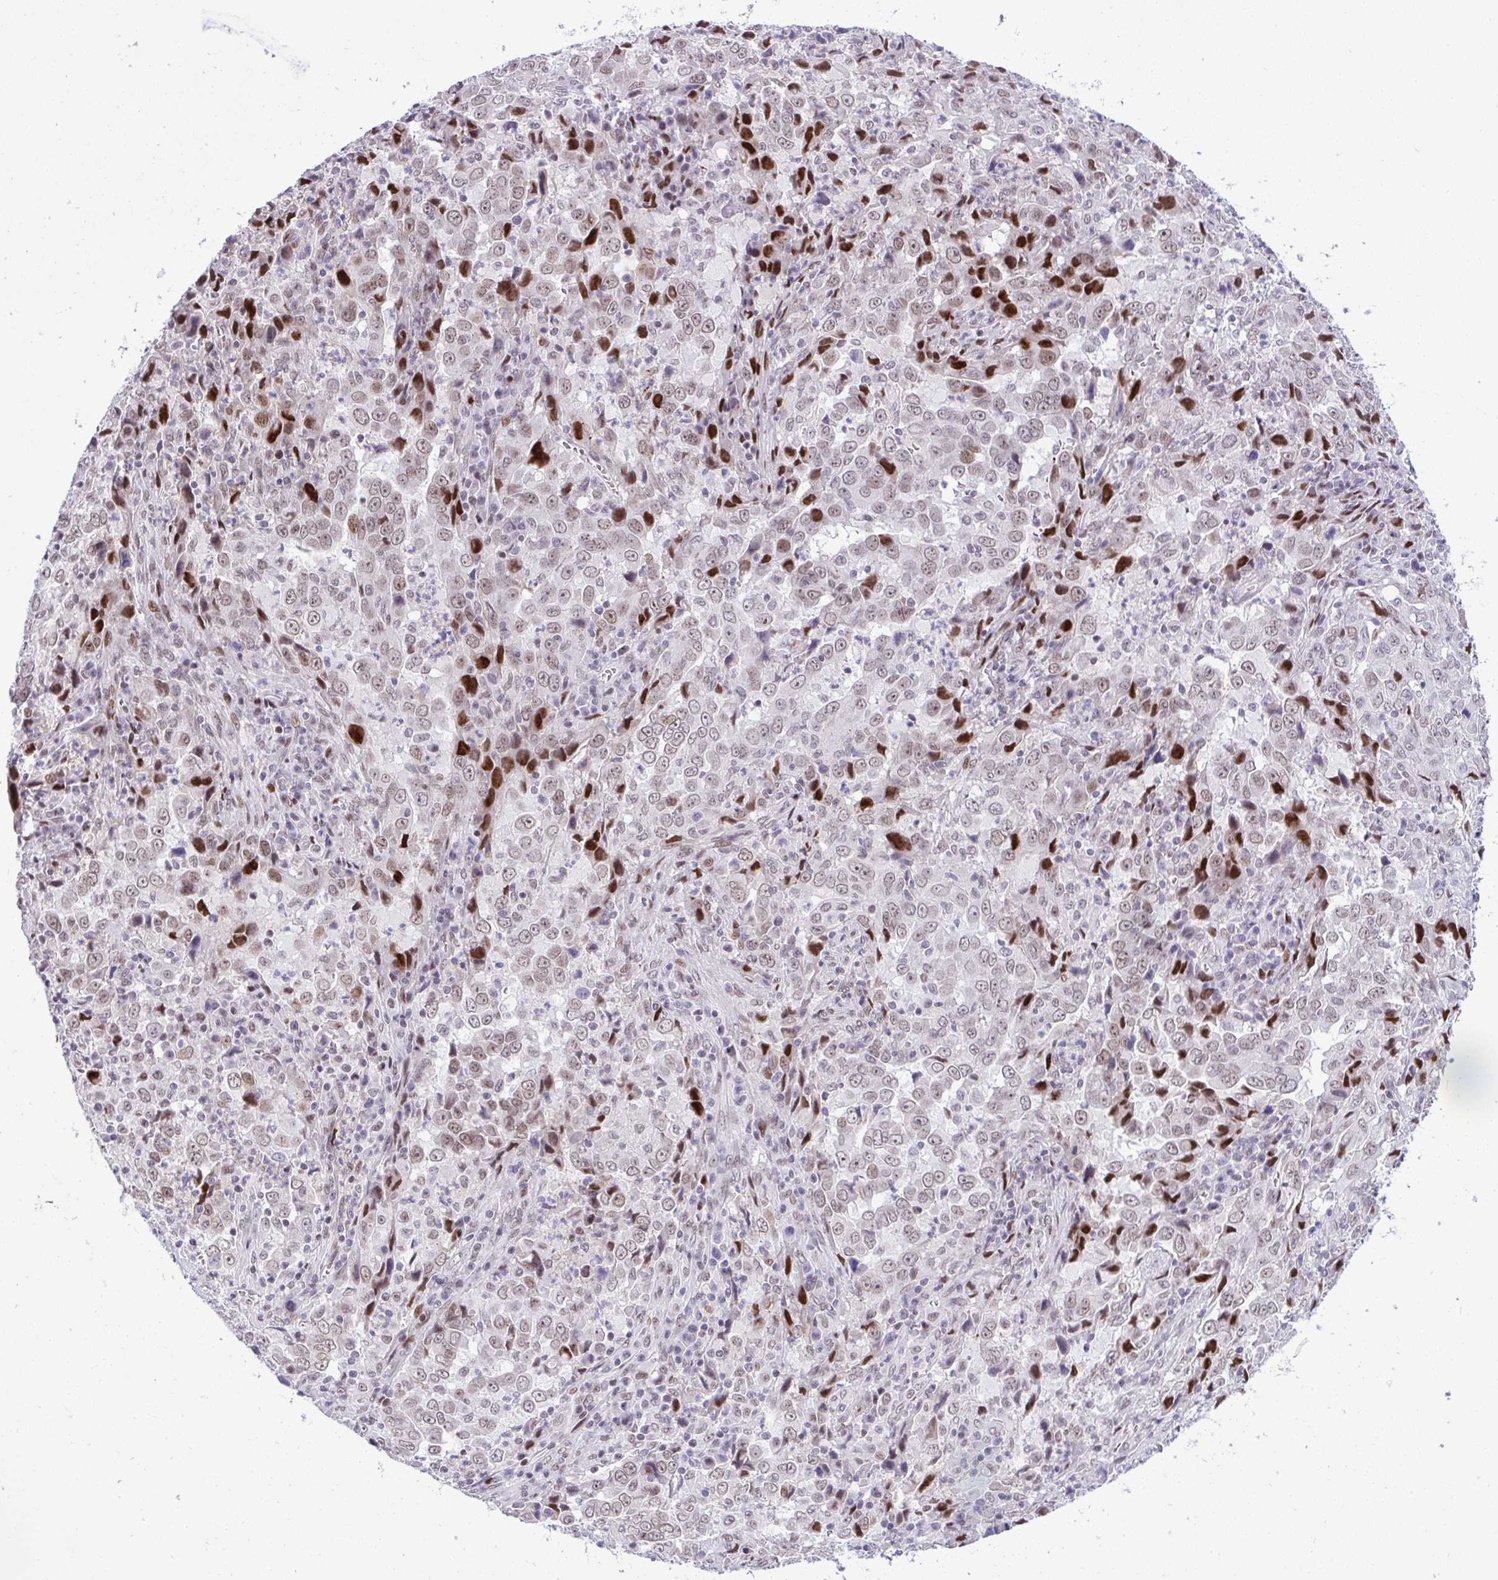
{"staining": {"intensity": "moderate", "quantity": ">75%", "location": "nuclear"}, "tissue": "lung cancer", "cell_type": "Tumor cells", "image_type": "cancer", "snomed": [{"axis": "morphology", "description": "Adenocarcinoma, NOS"}, {"axis": "topography", "description": "Lung"}], "caption": "Immunohistochemistry (DAB (3,3'-diaminobenzidine)) staining of lung cancer reveals moderate nuclear protein expression in approximately >75% of tumor cells.", "gene": "ZFHX3", "patient": {"sex": "male", "age": 67}}